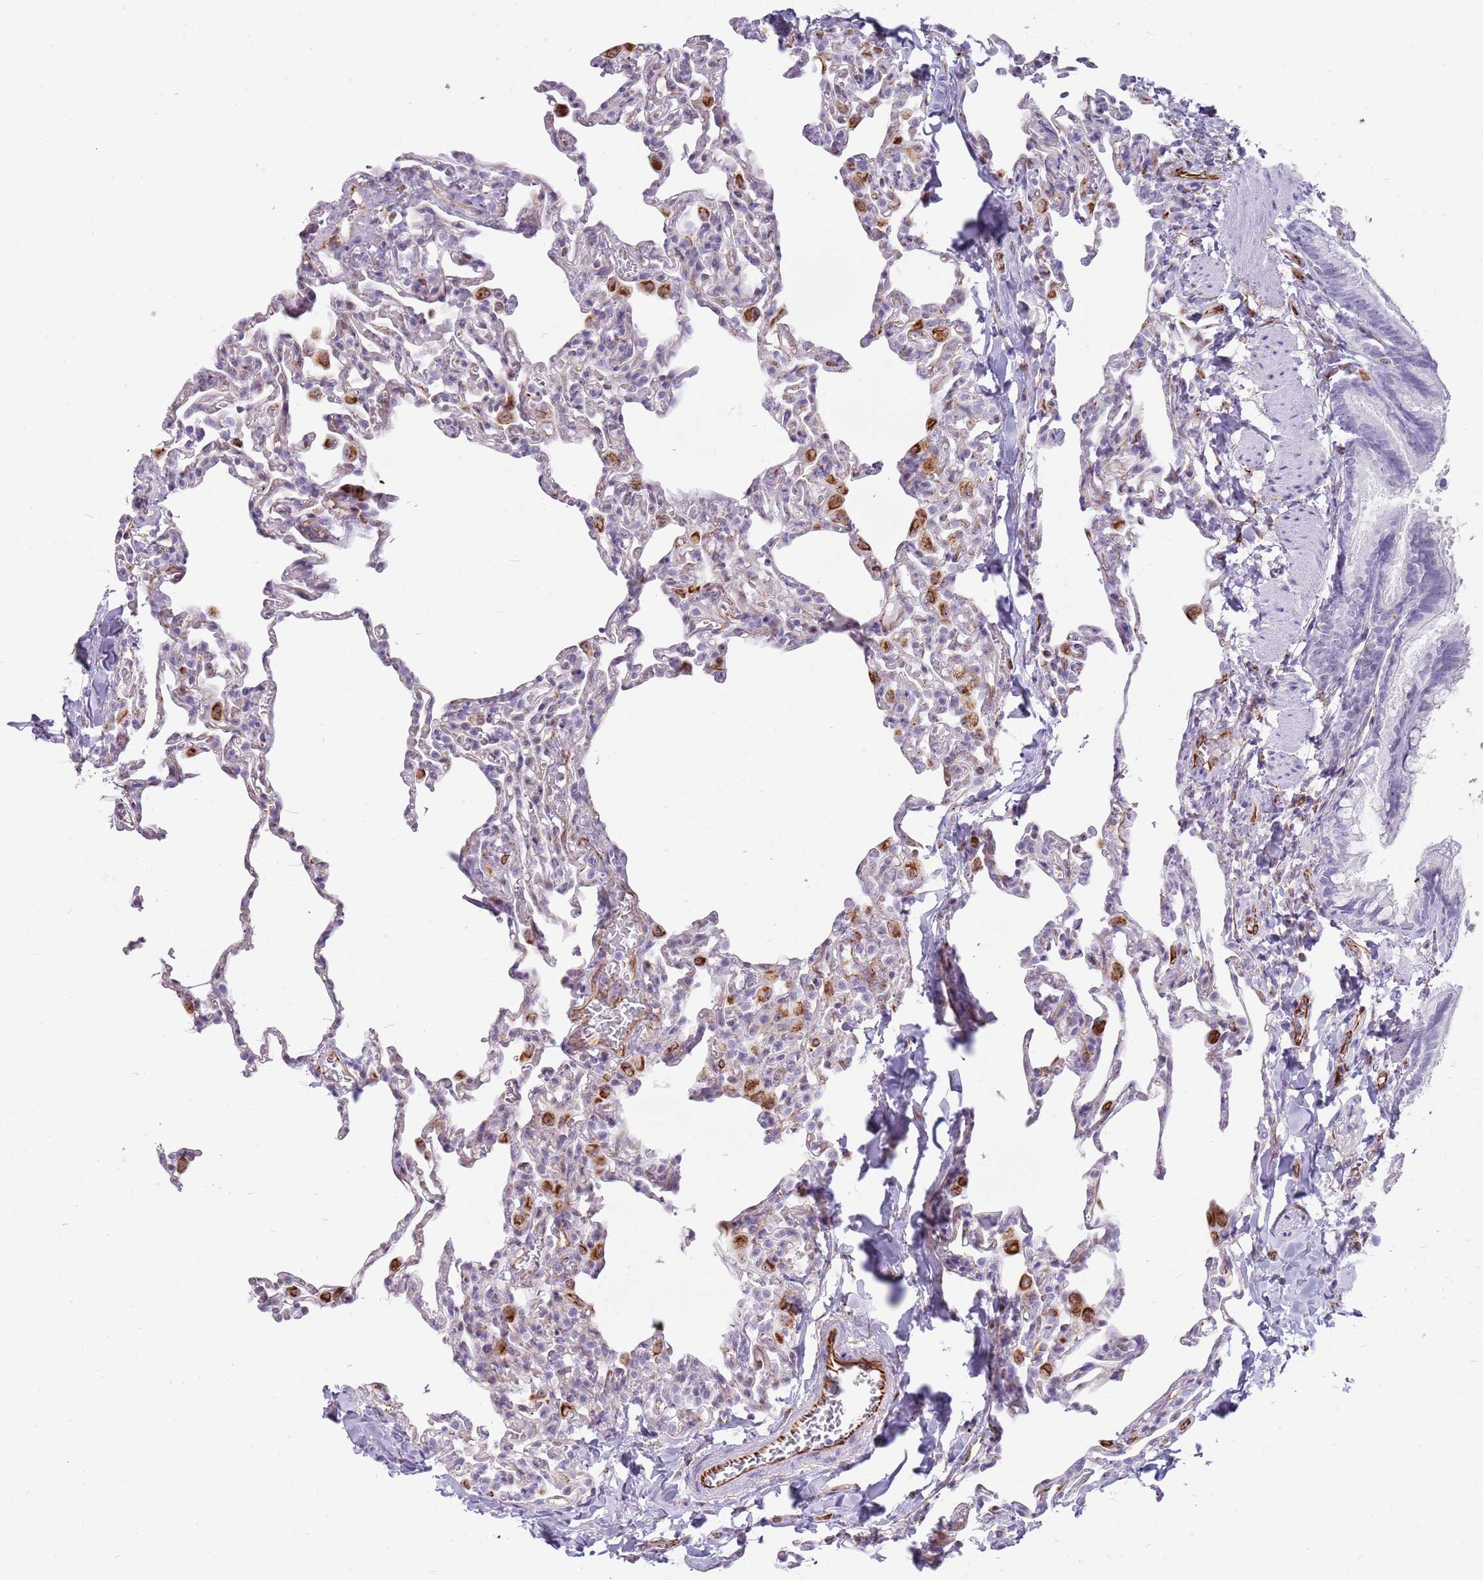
{"staining": {"intensity": "negative", "quantity": "none", "location": "none"}, "tissue": "lung", "cell_type": "Alveolar cells", "image_type": "normal", "snomed": [{"axis": "morphology", "description": "Normal tissue, NOS"}, {"axis": "topography", "description": "Lung"}], "caption": "Histopathology image shows no significant protein staining in alveolar cells of normal lung. The staining is performed using DAB brown chromogen with nuclei counter-stained in using hematoxylin.", "gene": "ENSG00000271254", "patient": {"sex": "male", "age": 20}}